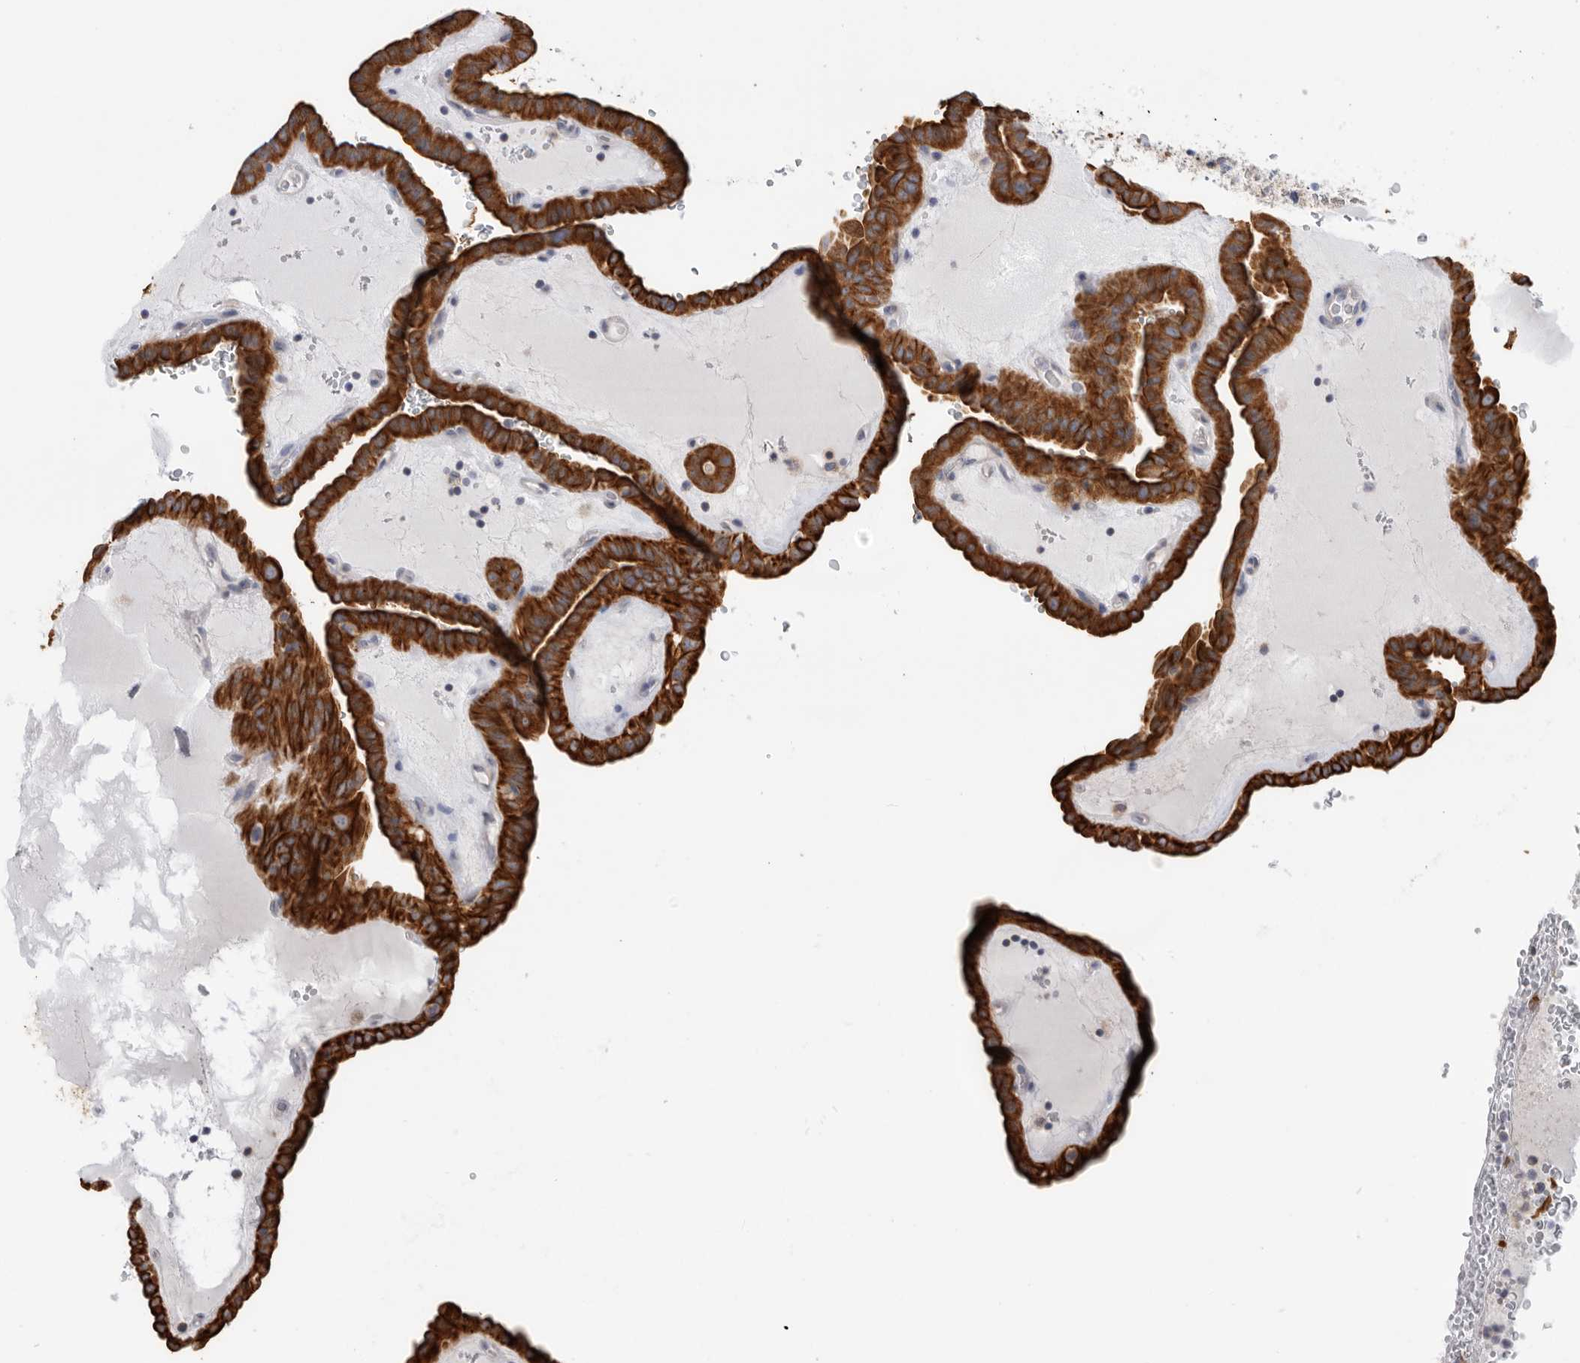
{"staining": {"intensity": "strong", "quantity": ">75%", "location": "cytoplasmic/membranous"}, "tissue": "thyroid cancer", "cell_type": "Tumor cells", "image_type": "cancer", "snomed": [{"axis": "morphology", "description": "Papillary adenocarcinoma, NOS"}, {"axis": "topography", "description": "Thyroid gland"}], "caption": "Strong cytoplasmic/membranous expression is seen in about >75% of tumor cells in papillary adenocarcinoma (thyroid).", "gene": "MTFR1L", "patient": {"sex": "male", "age": 77}}